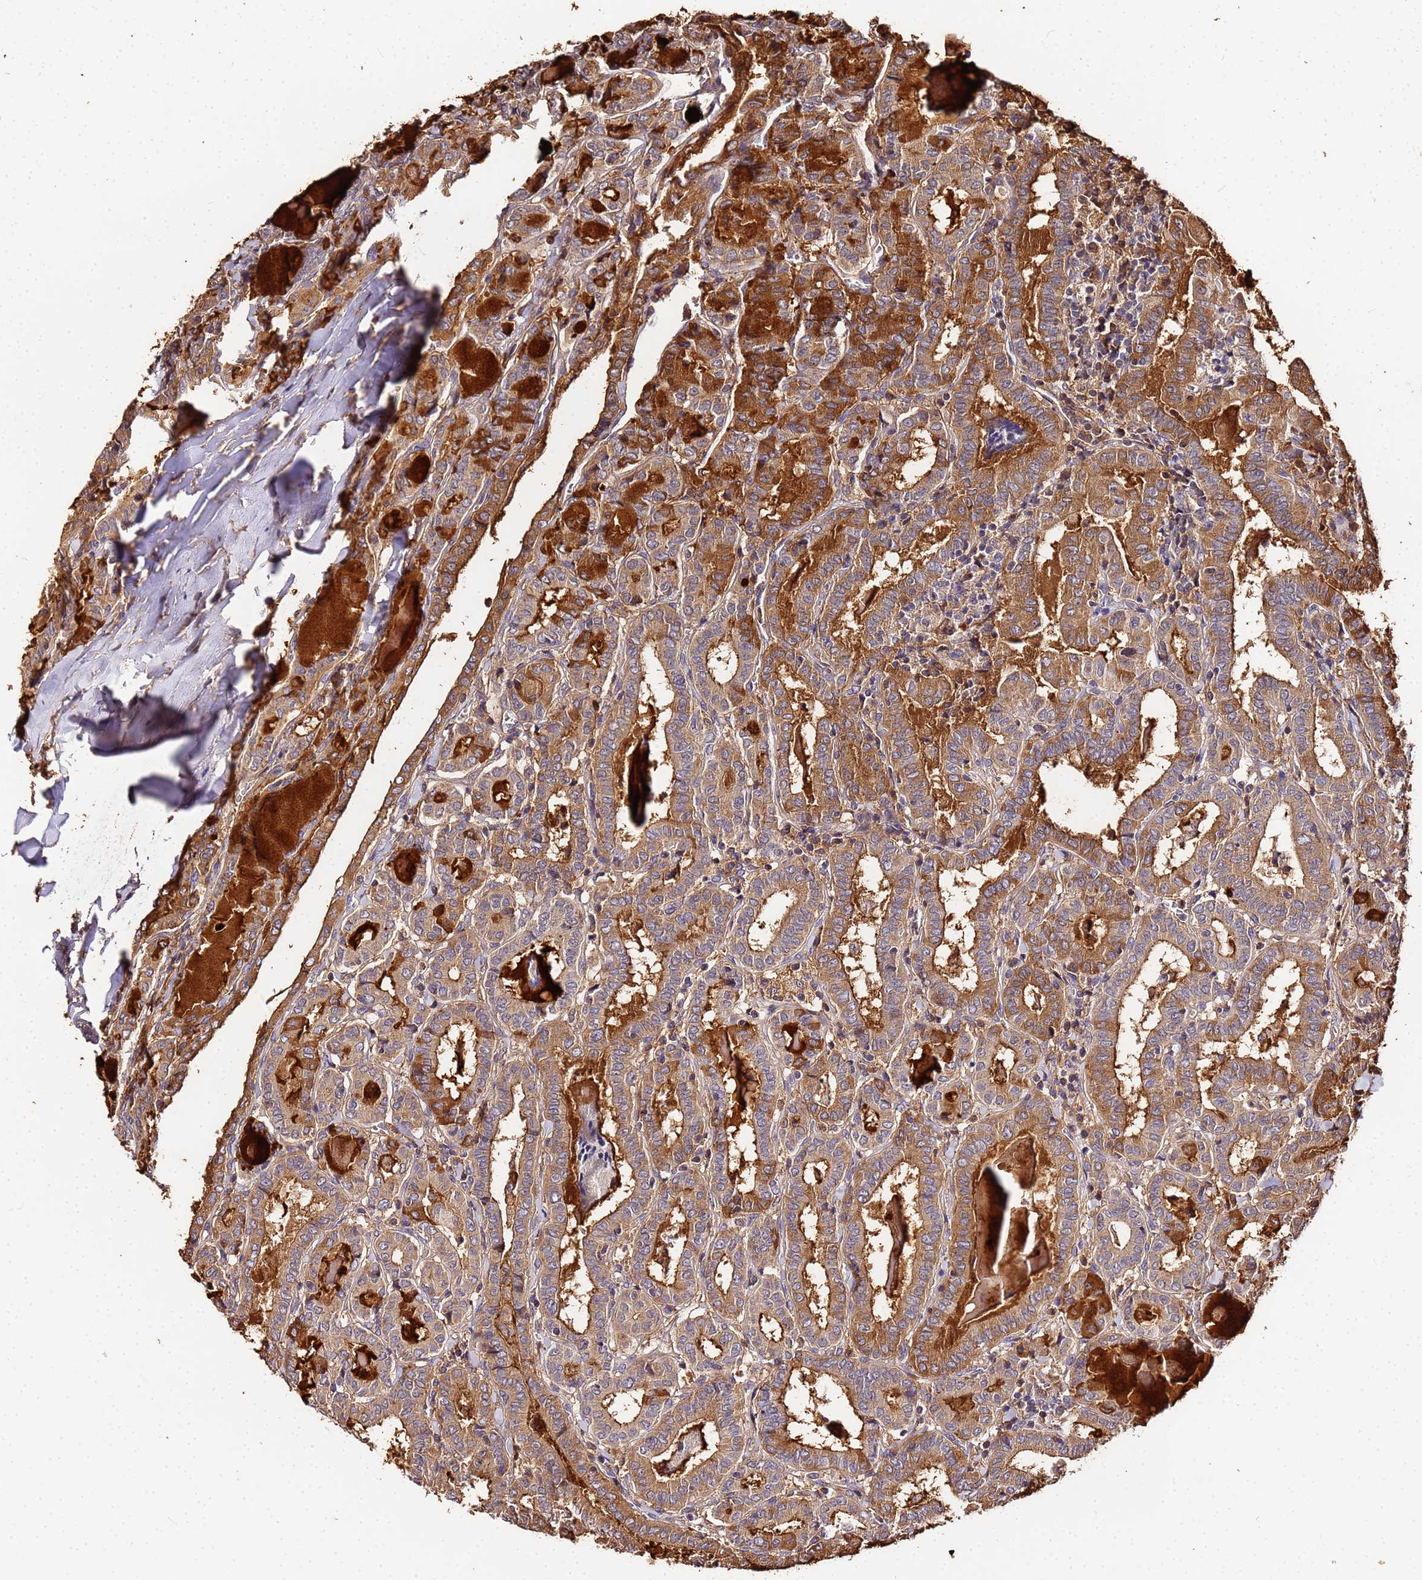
{"staining": {"intensity": "moderate", "quantity": "25%-75%", "location": "cytoplasmic/membranous"}, "tissue": "thyroid cancer", "cell_type": "Tumor cells", "image_type": "cancer", "snomed": [{"axis": "morphology", "description": "Papillary adenocarcinoma, NOS"}, {"axis": "topography", "description": "Thyroid gland"}], "caption": "IHC micrograph of neoplastic tissue: human papillary adenocarcinoma (thyroid) stained using immunohistochemistry reveals medium levels of moderate protein expression localized specifically in the cytoplasmic/membranous of tumor cells, appearing as a cytoplasmic/membranous brown color.", "gene": "MTERF1", "patient": {"sex": "female", "age": 72}}